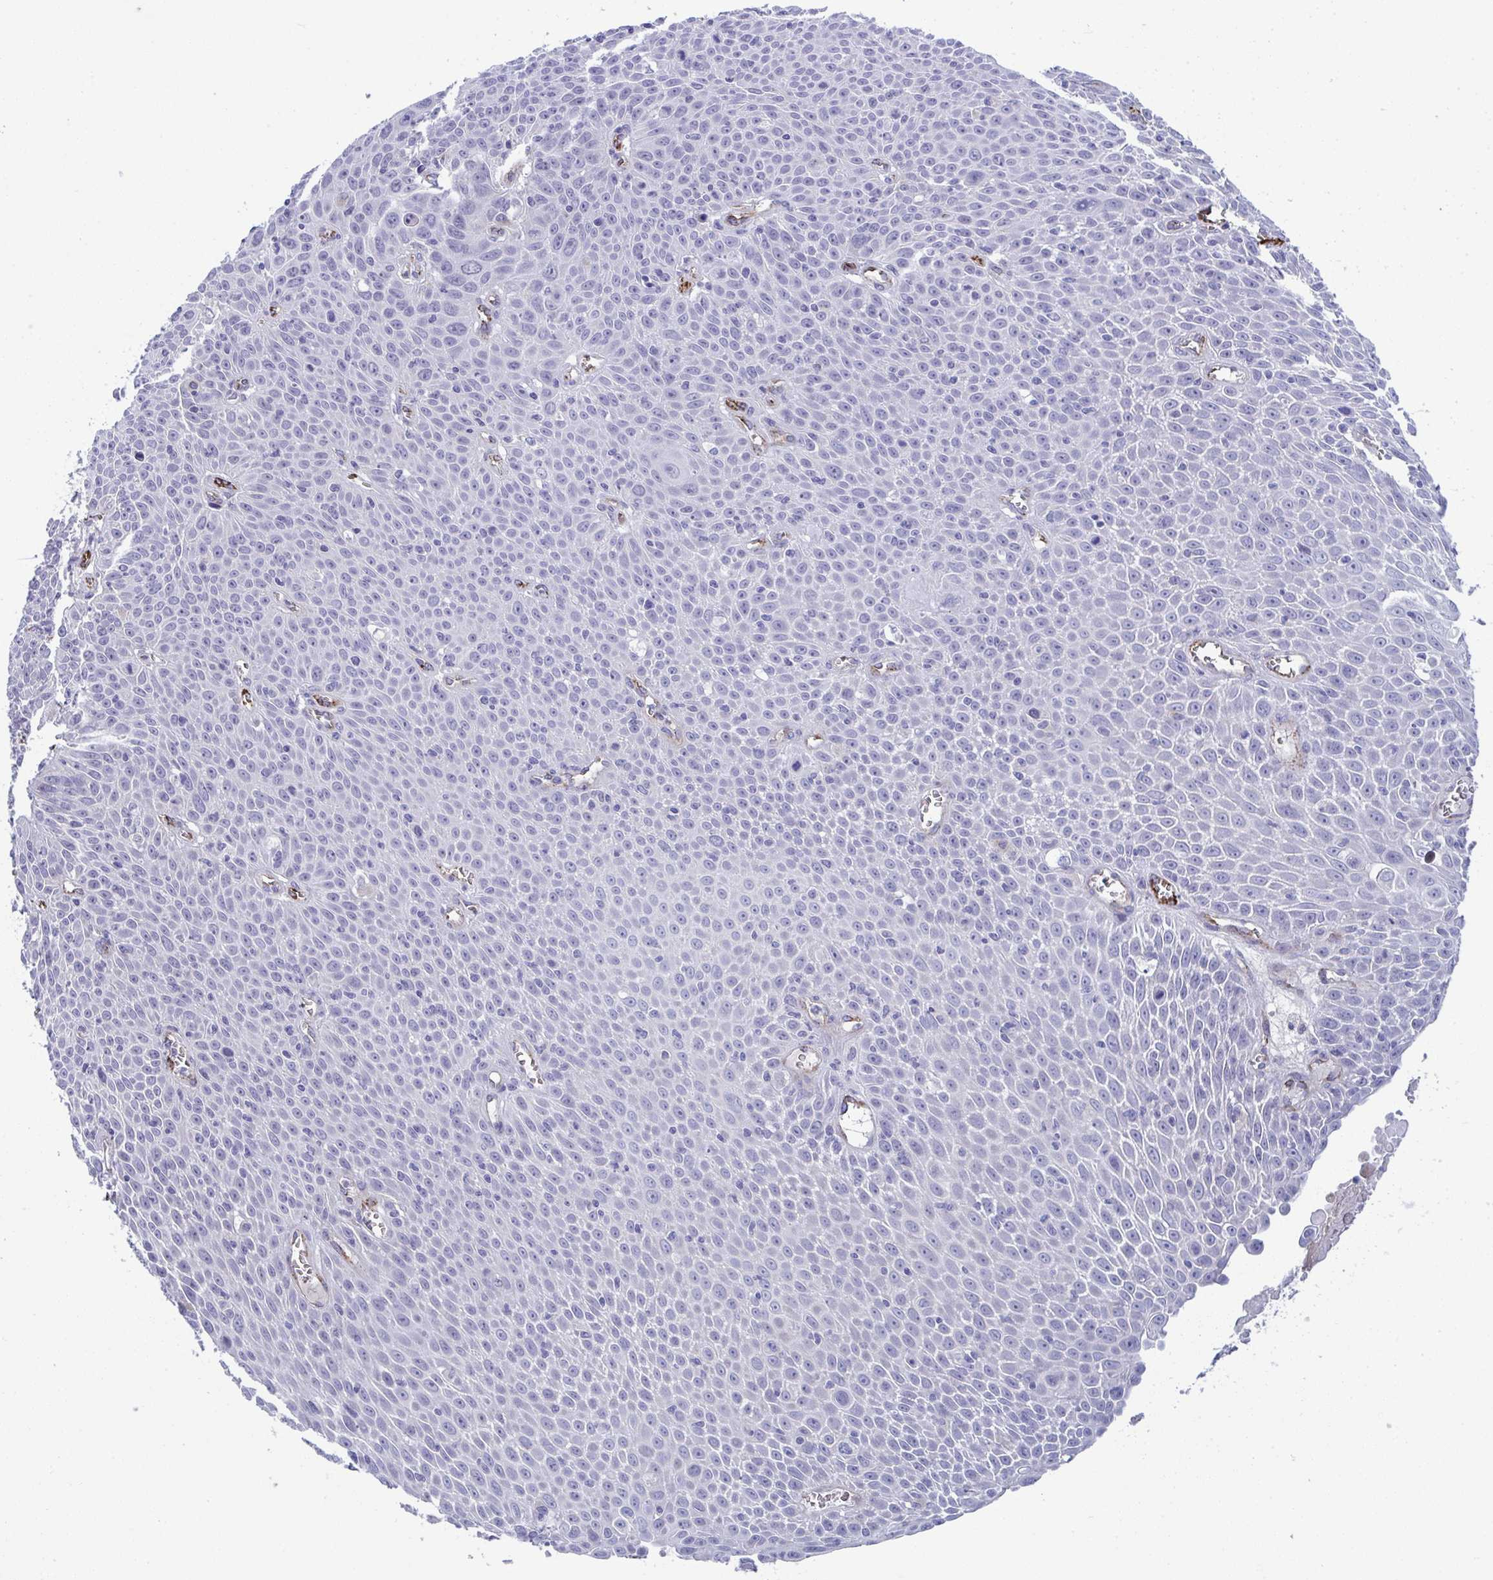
{"staining": {"intensity": "negative", "quantity": "none", "location": "none"}, "tissue": "lung cancer", "cell_type": "Tumor cells", "image_type": "cancer", "snomed": [{"axis": "morphology", "description": "Squamous cell carcinoma, NOS"}, {"axis": "morphology", "description": "Squamous cell carcinoma, metastatic, NOS"}, {"axis": "topography", "description": "Lymph node"}, {"axis": "topography", "description": "Lung"}], "caption": "IHC image of neoplastic tissue: lung cancer (squamous cell carcinoma) stained with DAB exhibits no significant protein staining in tumor cells. (DAB immunohistochemistry (IHC) with hematoxylin counter stain).", "gene": "TOR1AIP2", "patient": {"sex": "female", "age": 62}}